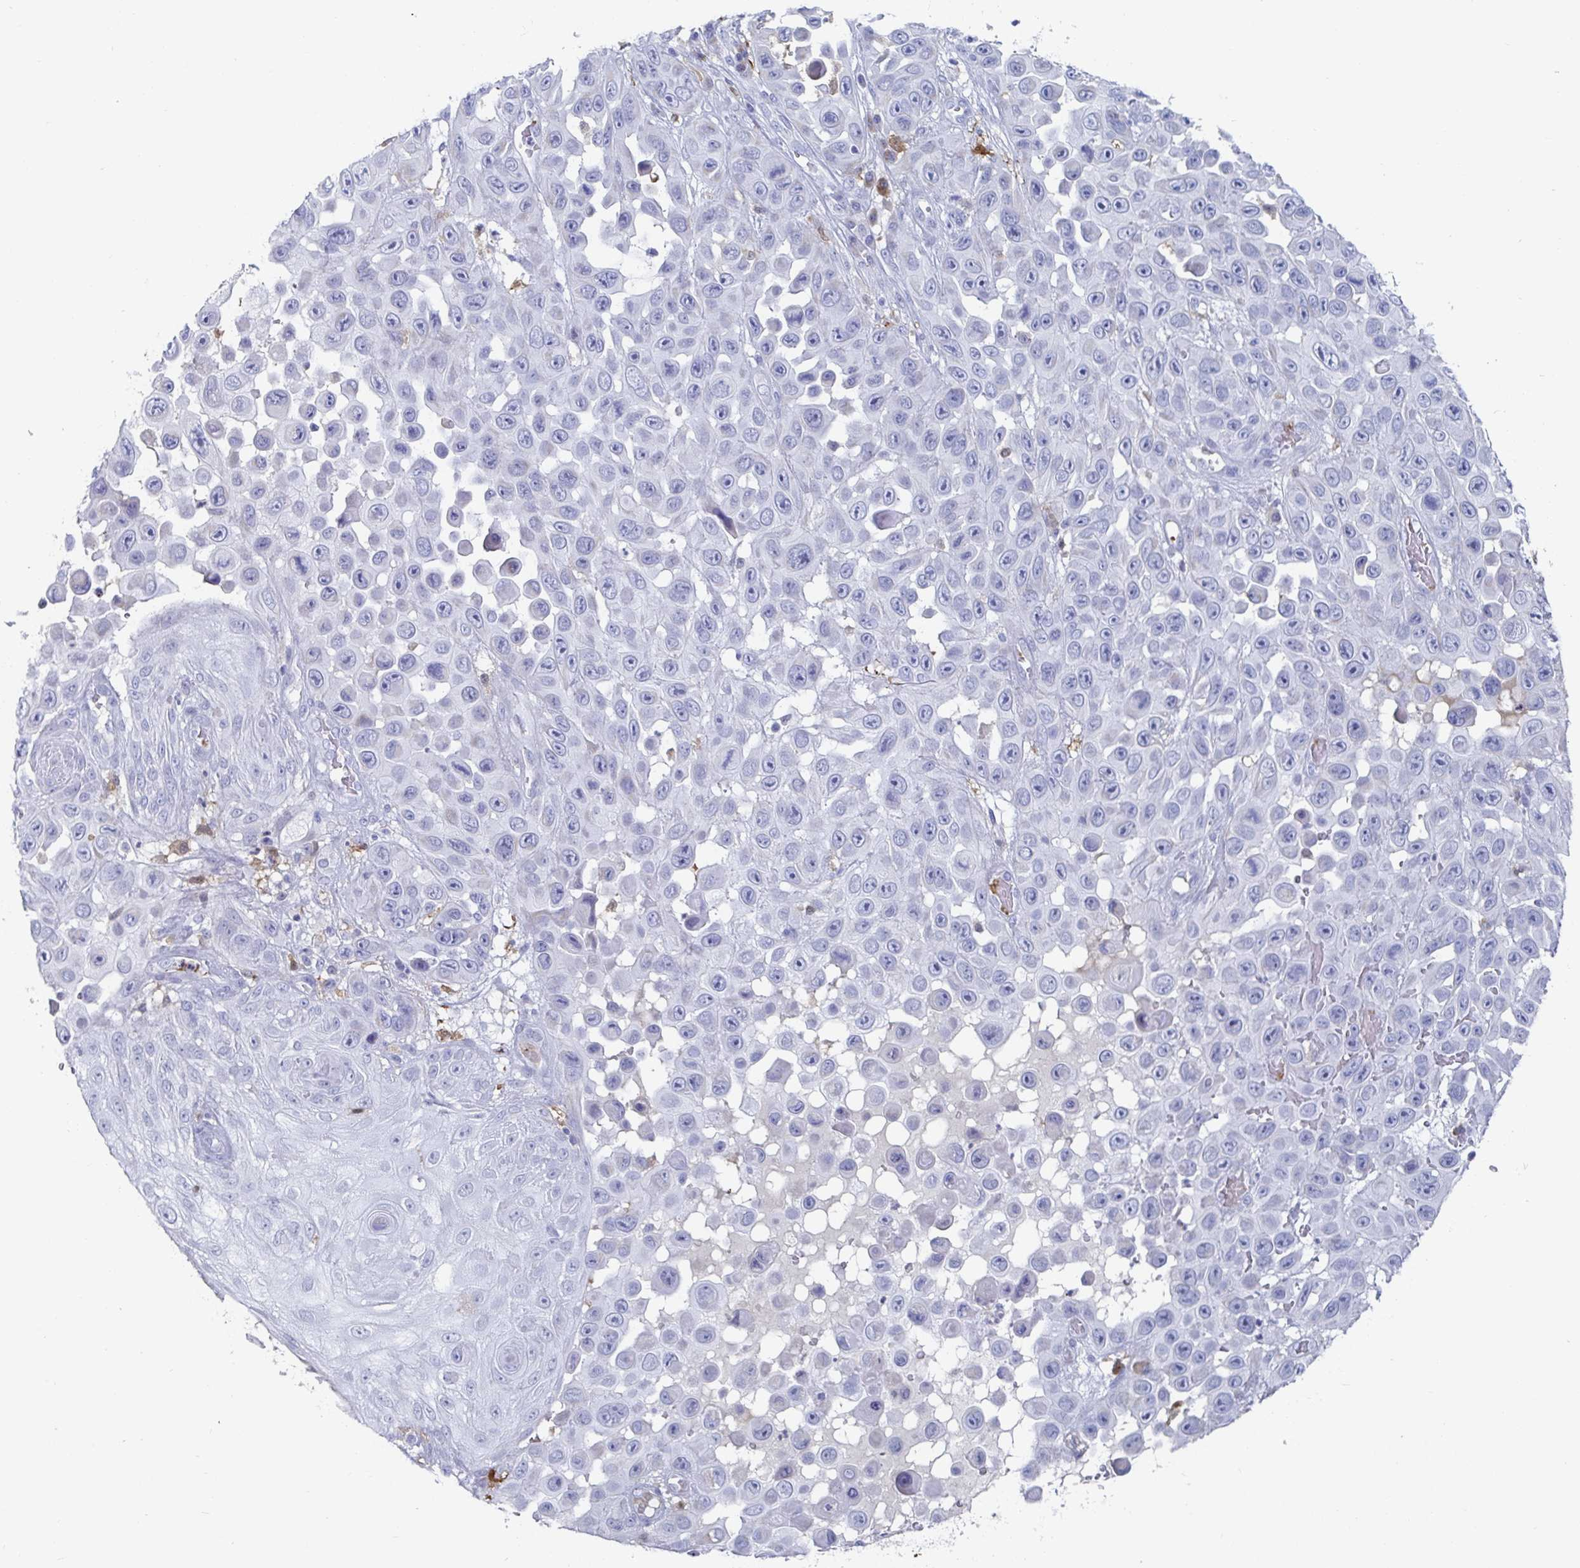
{"staining": {"intensity": "negative", "quantity": "none", "location": "none"}, "tissue": "skin cancer", "cell_type": "Tumor cells", "image_type": "cancer", "snomed": [{"axis": "morphology", "description": "Squamous cell carcinoma, NOS"}, {"axis": "topography", "description": "Skin"}], "caption": "A micrograph of skin cancer stained for a protein shows no brown staining in tumor cells. (DAB (3,3'-diaminobenzidine) IHC visualized using brightfield microscopy, high magnification).", "gene": "OR2A4", "patient": {"sex": "male", "age": 81}}